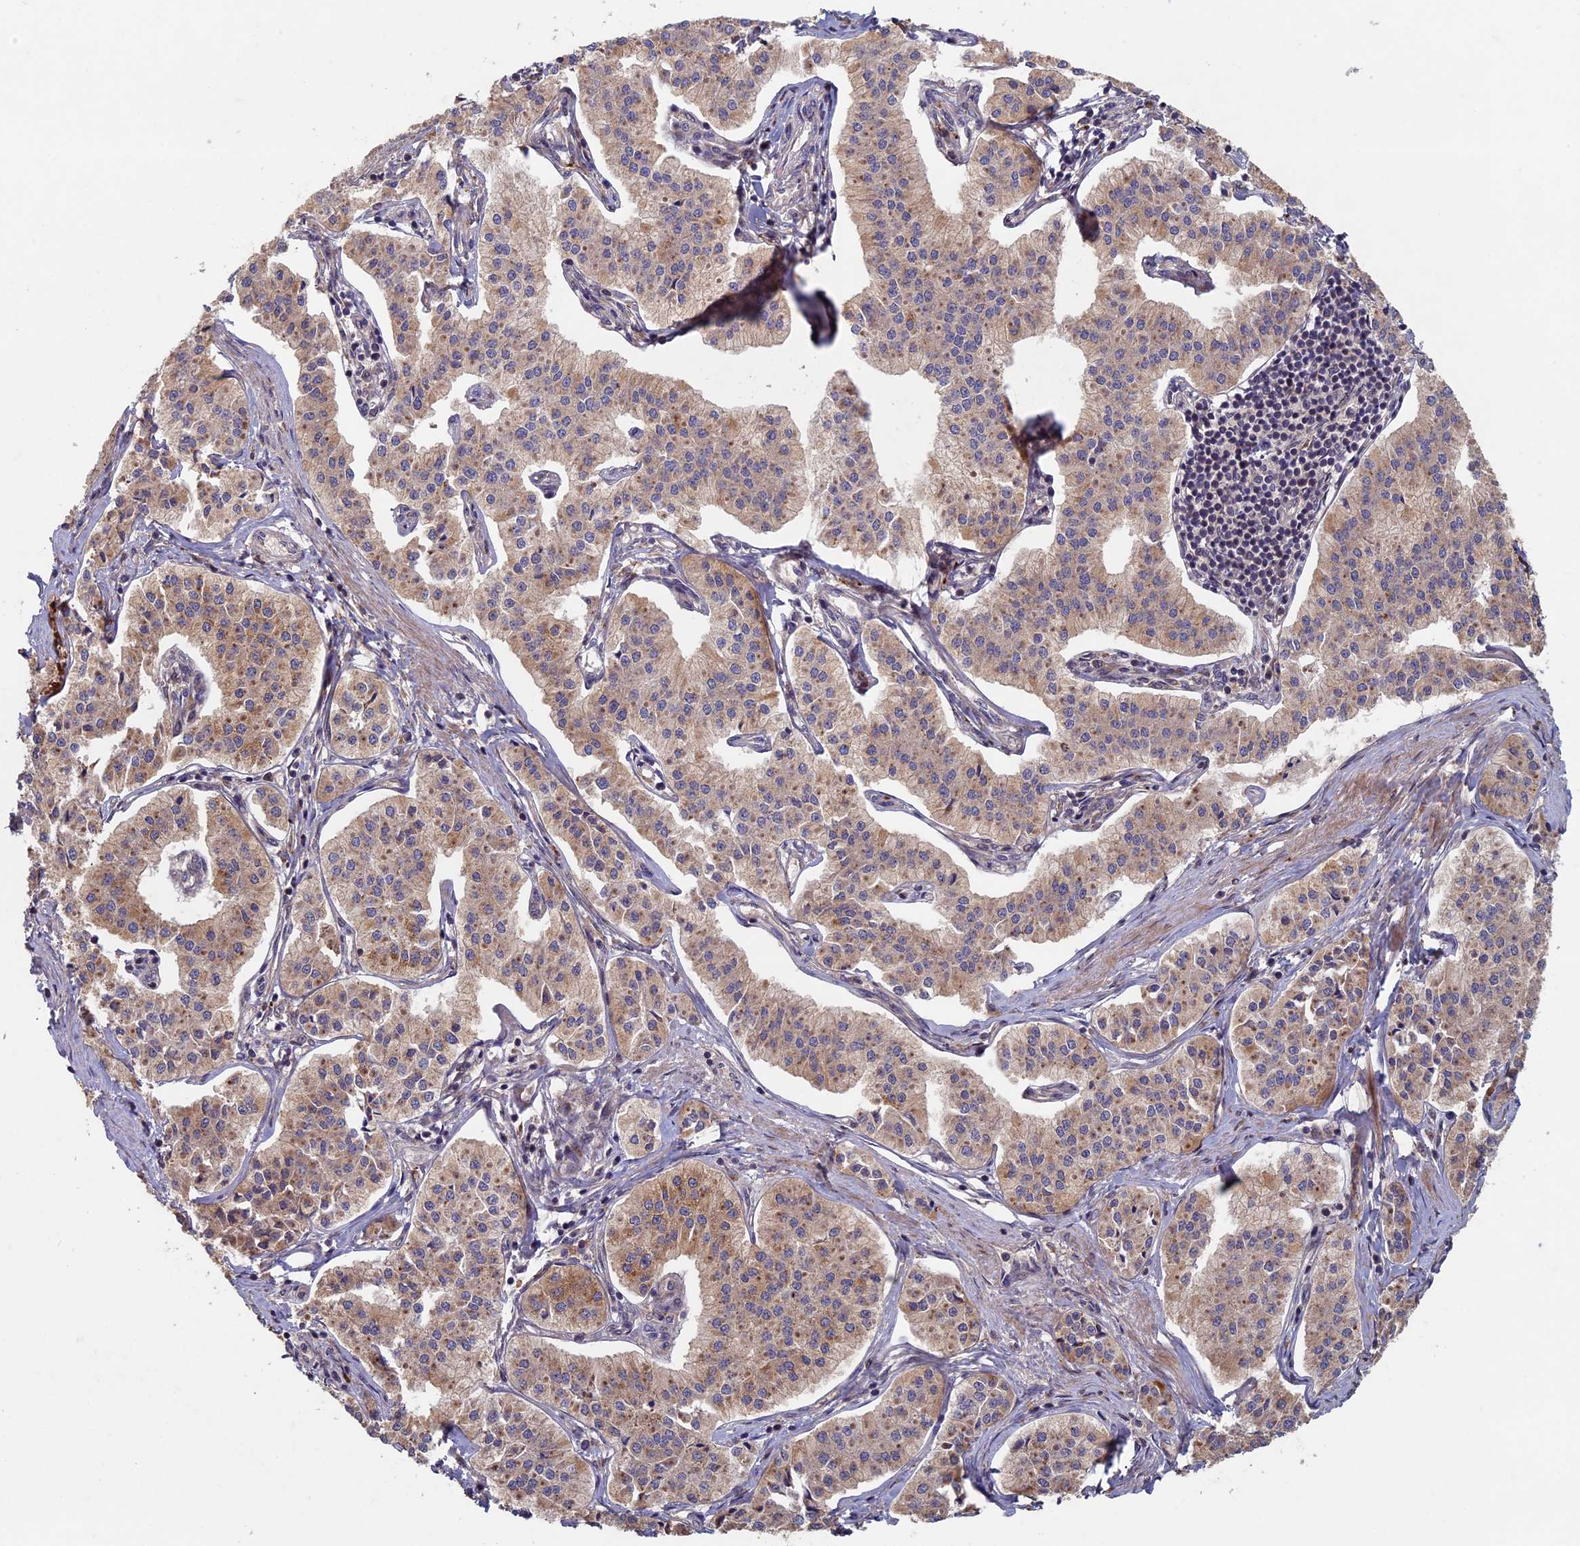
{"staining": {"intensity": "weak", "quantity": ">75%", "location": "cytoplasmic/membranous"}, "tissue": "pancreatic cancer", "cell_type": "Tumor cells", "image_type": "cancer", "snomed": [{"axis": "morphology", "description": "Adenocarcinoma, NOS"}, {"axis": "topography", "description": "Pancreas"}], "caption": "Pancreatic adenocarcinoma tissue demonstrates weak cytoplasmic/membranous staining in approximately >75% of tumor cells, visualized by immunohistochemistry.", "gene": "RCCD1", "patient": {"sex": "female", "age": 50}}